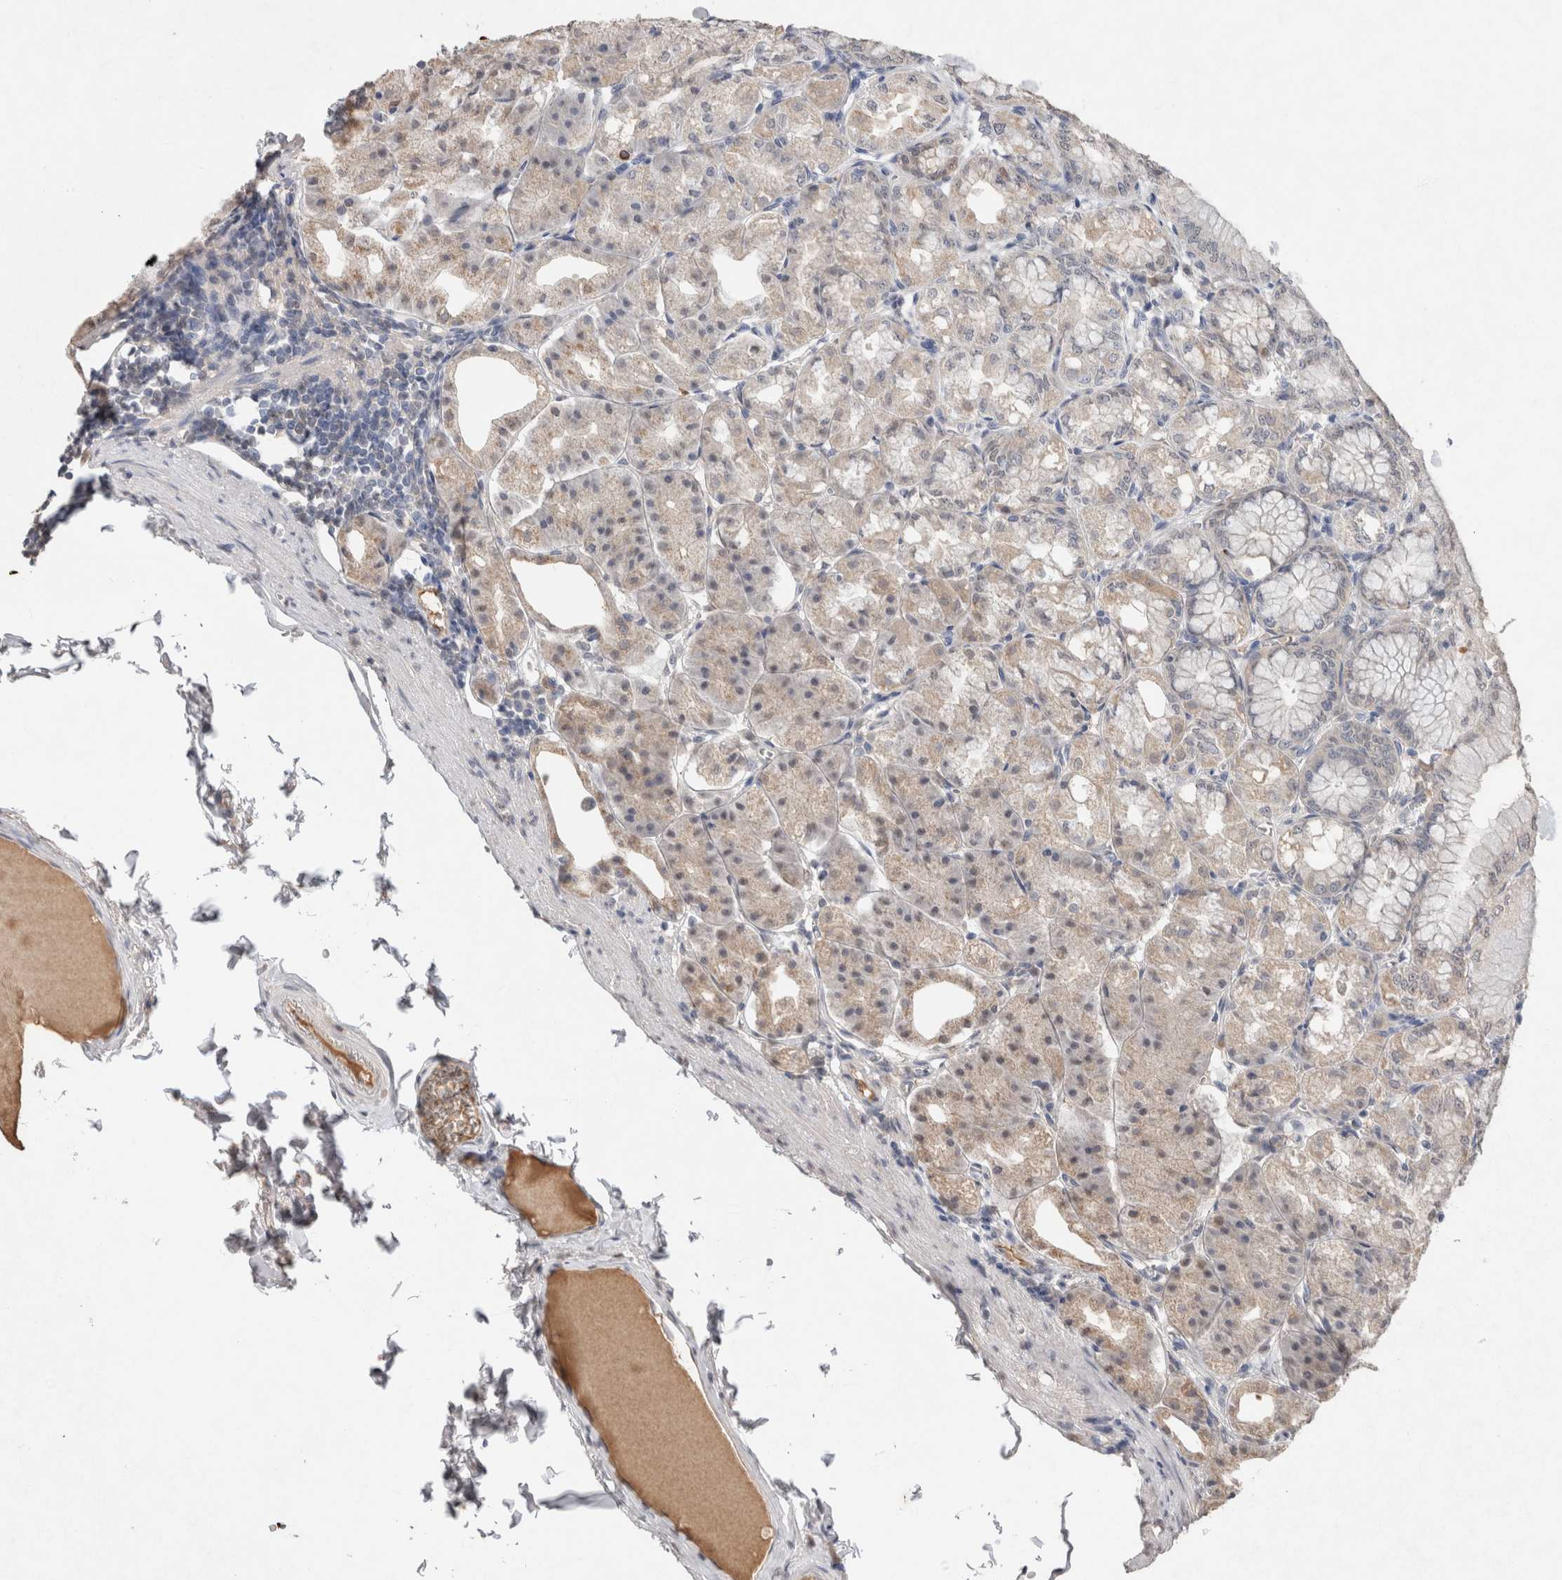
{"staining": {"intensity": "weak", "quantity": "<25%", "location": "cytoplasmic/membranous"}, "tissue": "stomach", "cell_type": "Glandular cells", "image_type": "normal", "snomed": [{"axis": "morphology", "description": "Normal tissue, NOS"}, {"axis": "topography", "description": "Stomach, lower"}], "caption": "Glandular cells show no significant protein expression in unremarkable stomach. Brightfield microscopy of immunohistochemistry (IHC) stained with DAB (3,3'-diaminobenzidine) (brown) and hematoxylin (blue), captured at high magnification.", "gene": "FABP7", "patient": {"sex": "male", "age": 71}}